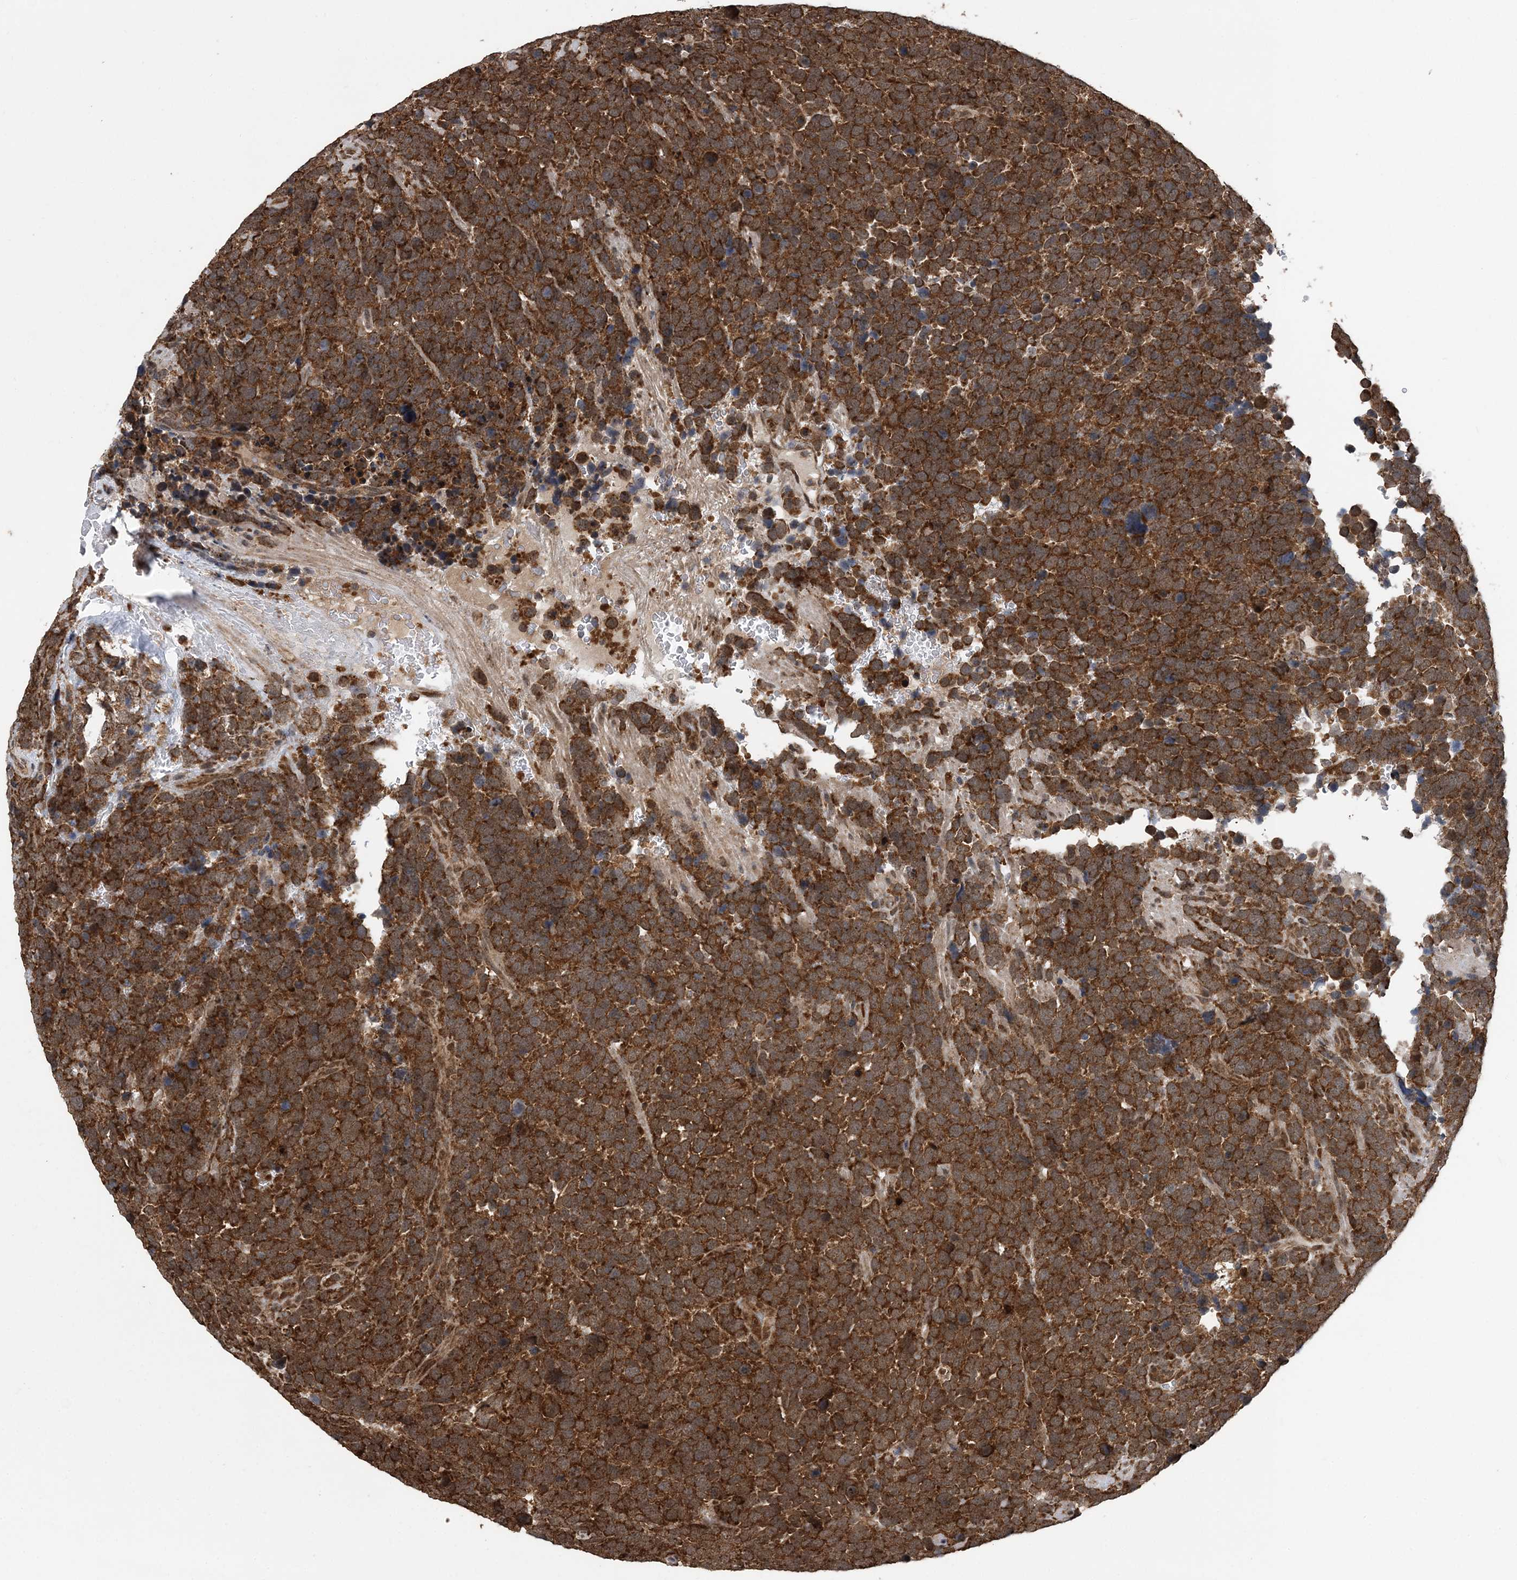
{"staining": {"intensity": "strong", "quantity": ">75%", "location": "cytoplasmic/membranous"}, "tissue": "urothelial cancer", "cell_type": "Tumor cells", "image_type": "cancer", "snomed": [{"axis": "morphology", "description": "Urothelial carcinoma, High grade"}, {"axis": "topography", "description": "Urinary bladder"}], "caption": "Urothelial cancer stained with a brown dye exhibits strong cytoplasmic/membranous positive staining in approximately >75% of tumor cells.", "gene": "PCBP1", "patient": {"sex": "female", "age": 82}}